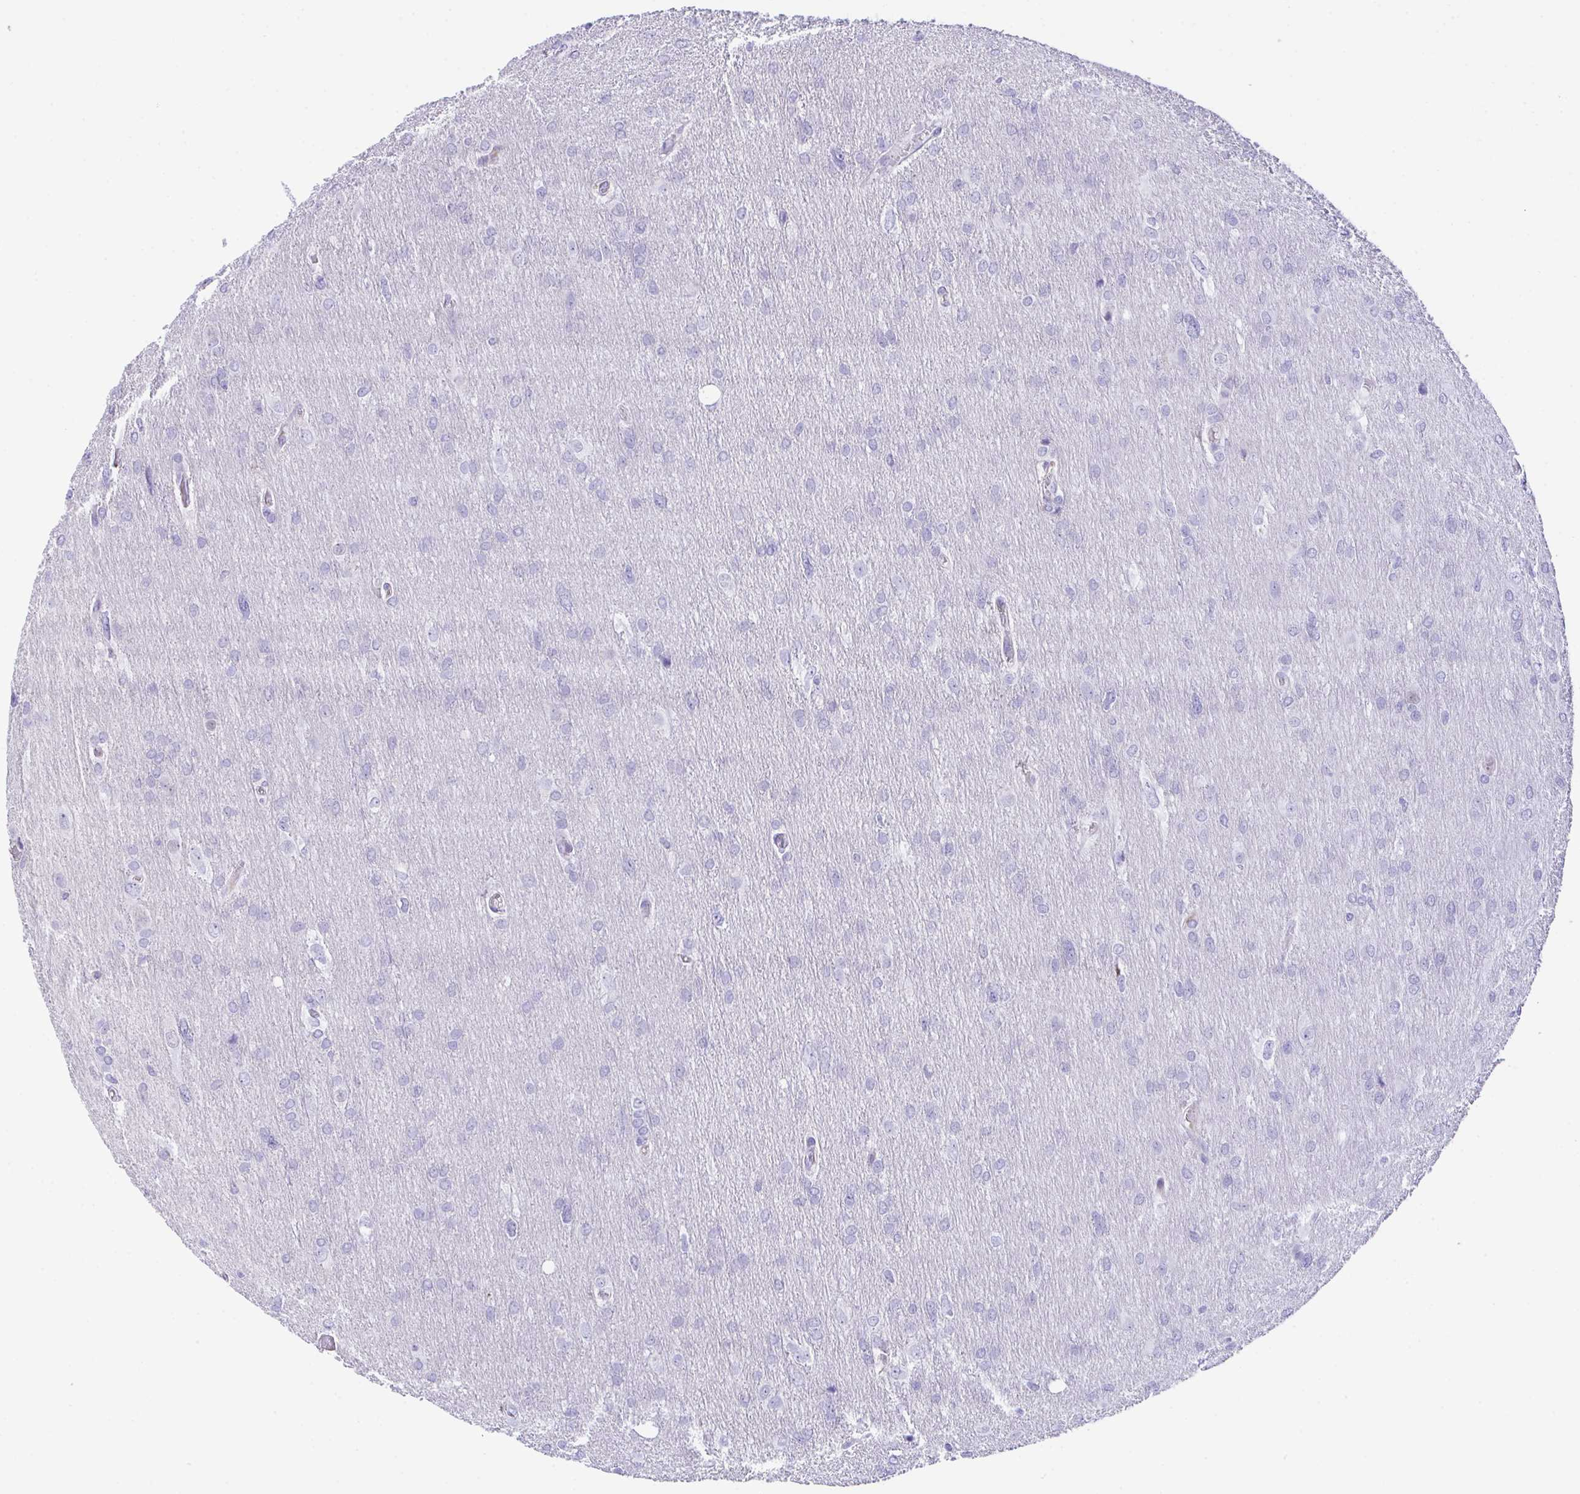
{"staining": {"intensity": "negative", "quantity": "none", "location": "none"}, "tissue": "glioma", "cell_type": "Tumor cells", "image_type": "cancer", "snomed": [{"axis": "morphology", "description": "Glioma, malignant, High grade"}, {"axis": "topography", "description": "Brain"}], "caption": "Immunohistochemical staining of malignant high-grade glioma shows no significant positivity in tumor cells.", "gene": "KMT2E", "patient": {"sex": "male", "age": 53}}